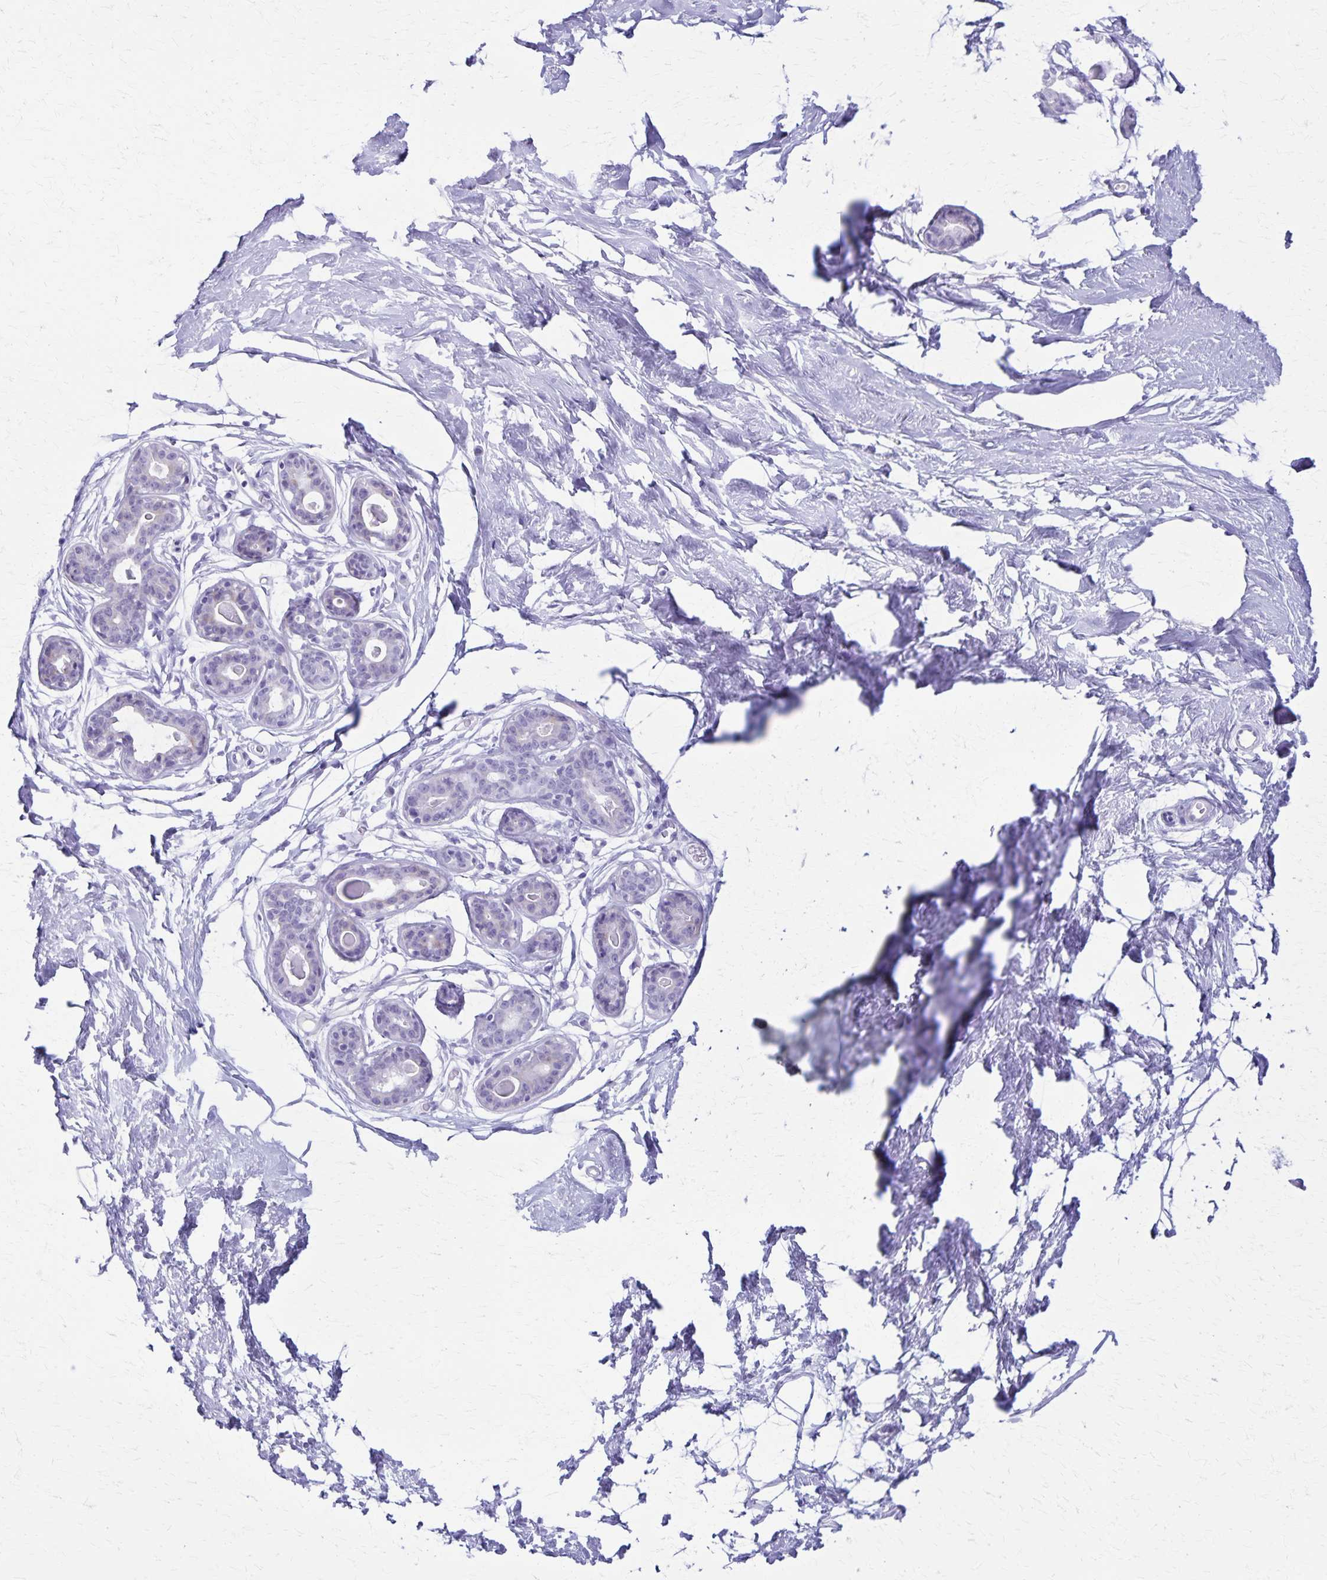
{"staining": {"intensity": "negative", "quantity": "none", "location": "none"}, "tissue": "breast", "cell_type": "Adipocytes", "image_type": "normal", "snomed": [{"axis": "morphology", "description": "Normal tissue, NOS"}, {"axis": "topography", "description": "Breast"}], "caption": "Immunohistochemistry (IHC) of normal human breast reveals no positivity in adipocytes.", "gene": "DEFA5", "patient": {"sex": "female", "age": 45}}